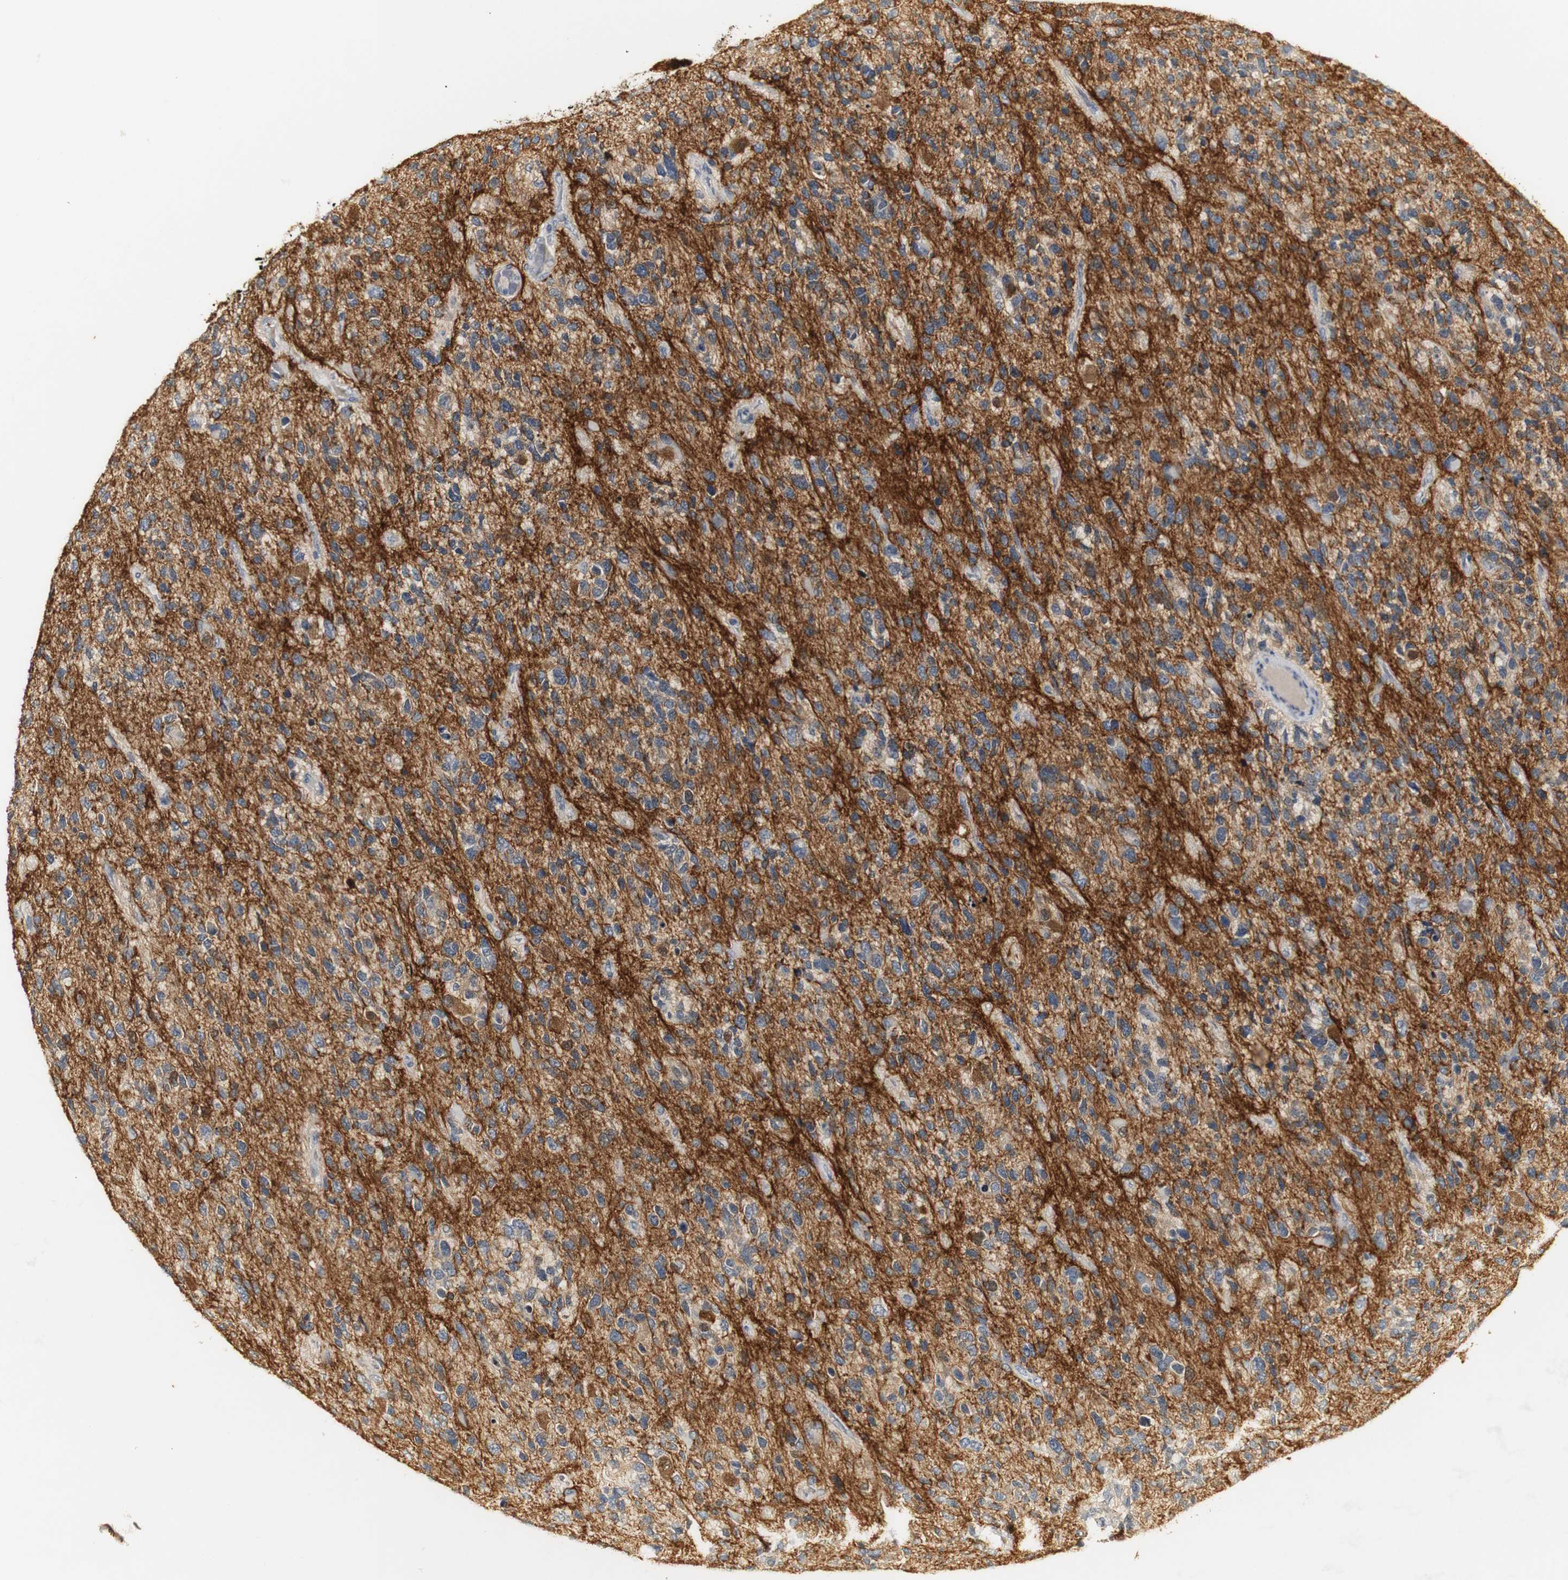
{"staining": {"intensity": "weak", "quantity": "<25%", "location": "cytoplasmic/membranous,nuclear"}, "tissue": "glioma", "cell_type": "Tumor cells", "image_type": "cancer", "snomed": [{"axis": "morphology", "description": "Glioma, malignant, High grade"}, {"axis": "topography", "description": "Brain"}], "caption": "DAB (3,3'-diaminobenzidine) immunohistochemical staining of glioma reveals no significant expression in tumor cells. (DAB (3,3'-diaminobenzidine) IHC visualized using brightfield microscopy, high magnification).", "gene": "SYT7", "patient": {"sex": "female", "age": 58}}